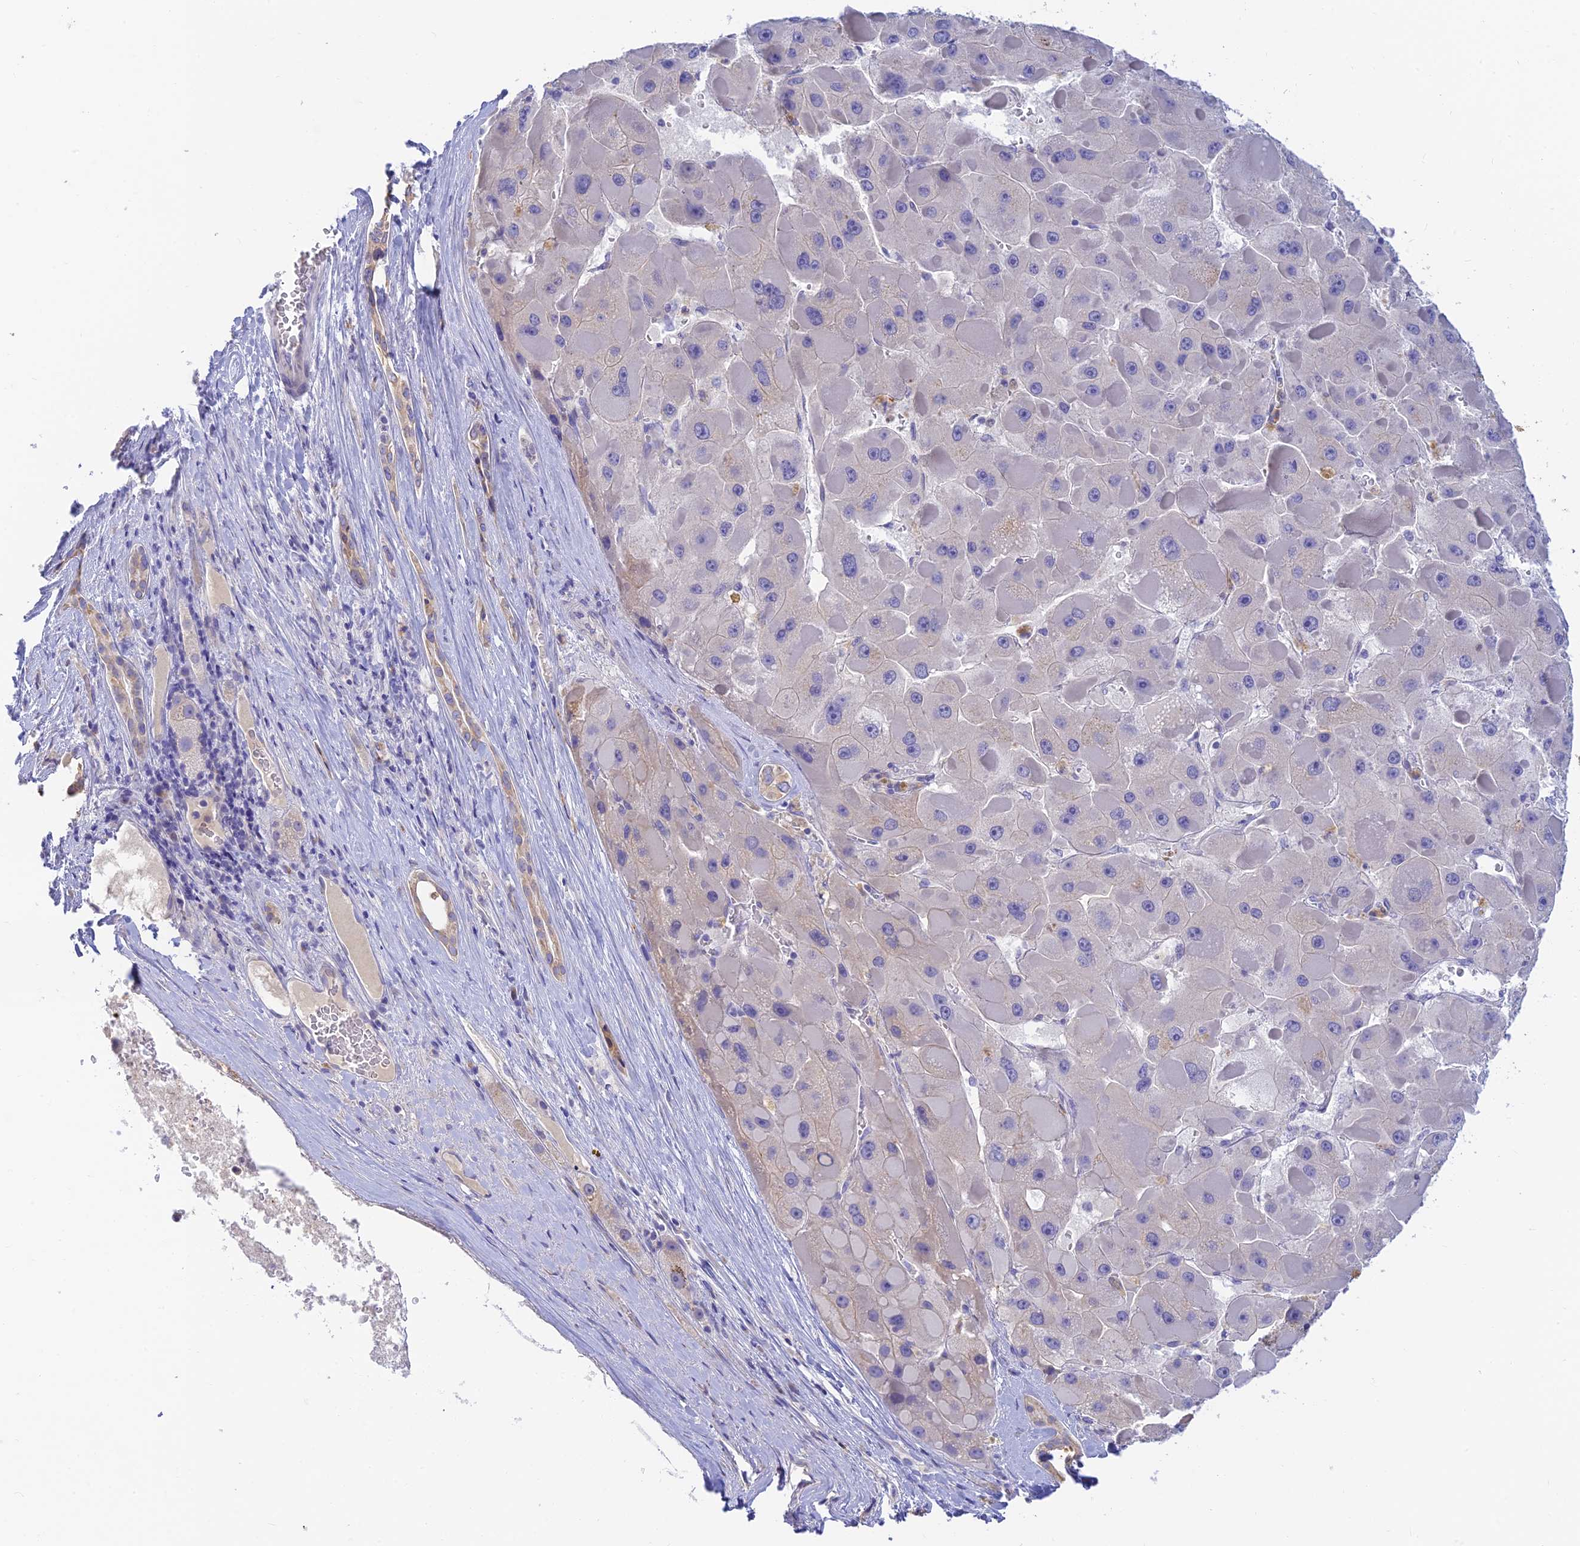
{"staining": {"intensity": "negative", "quantity": "none", "location": "none"}, "tissue": "liver cancer", "cell_type": "Tumor cells", "image_type": "cancer", "snomed": [{"axis": "morphology", "description": "Carcinoma, Hepatocellular, NOS"}, {"axis": "topography", "description": "Liver"}], "caption": "DAB (3,3'-diaminobenzidine) immunohistochemical staining of liver cancer (hepatocellular carcinoma) shows no significant positivity in tumor cells.", "gene": "INTS13", "patient": {"sex": "female", "age": 73}}